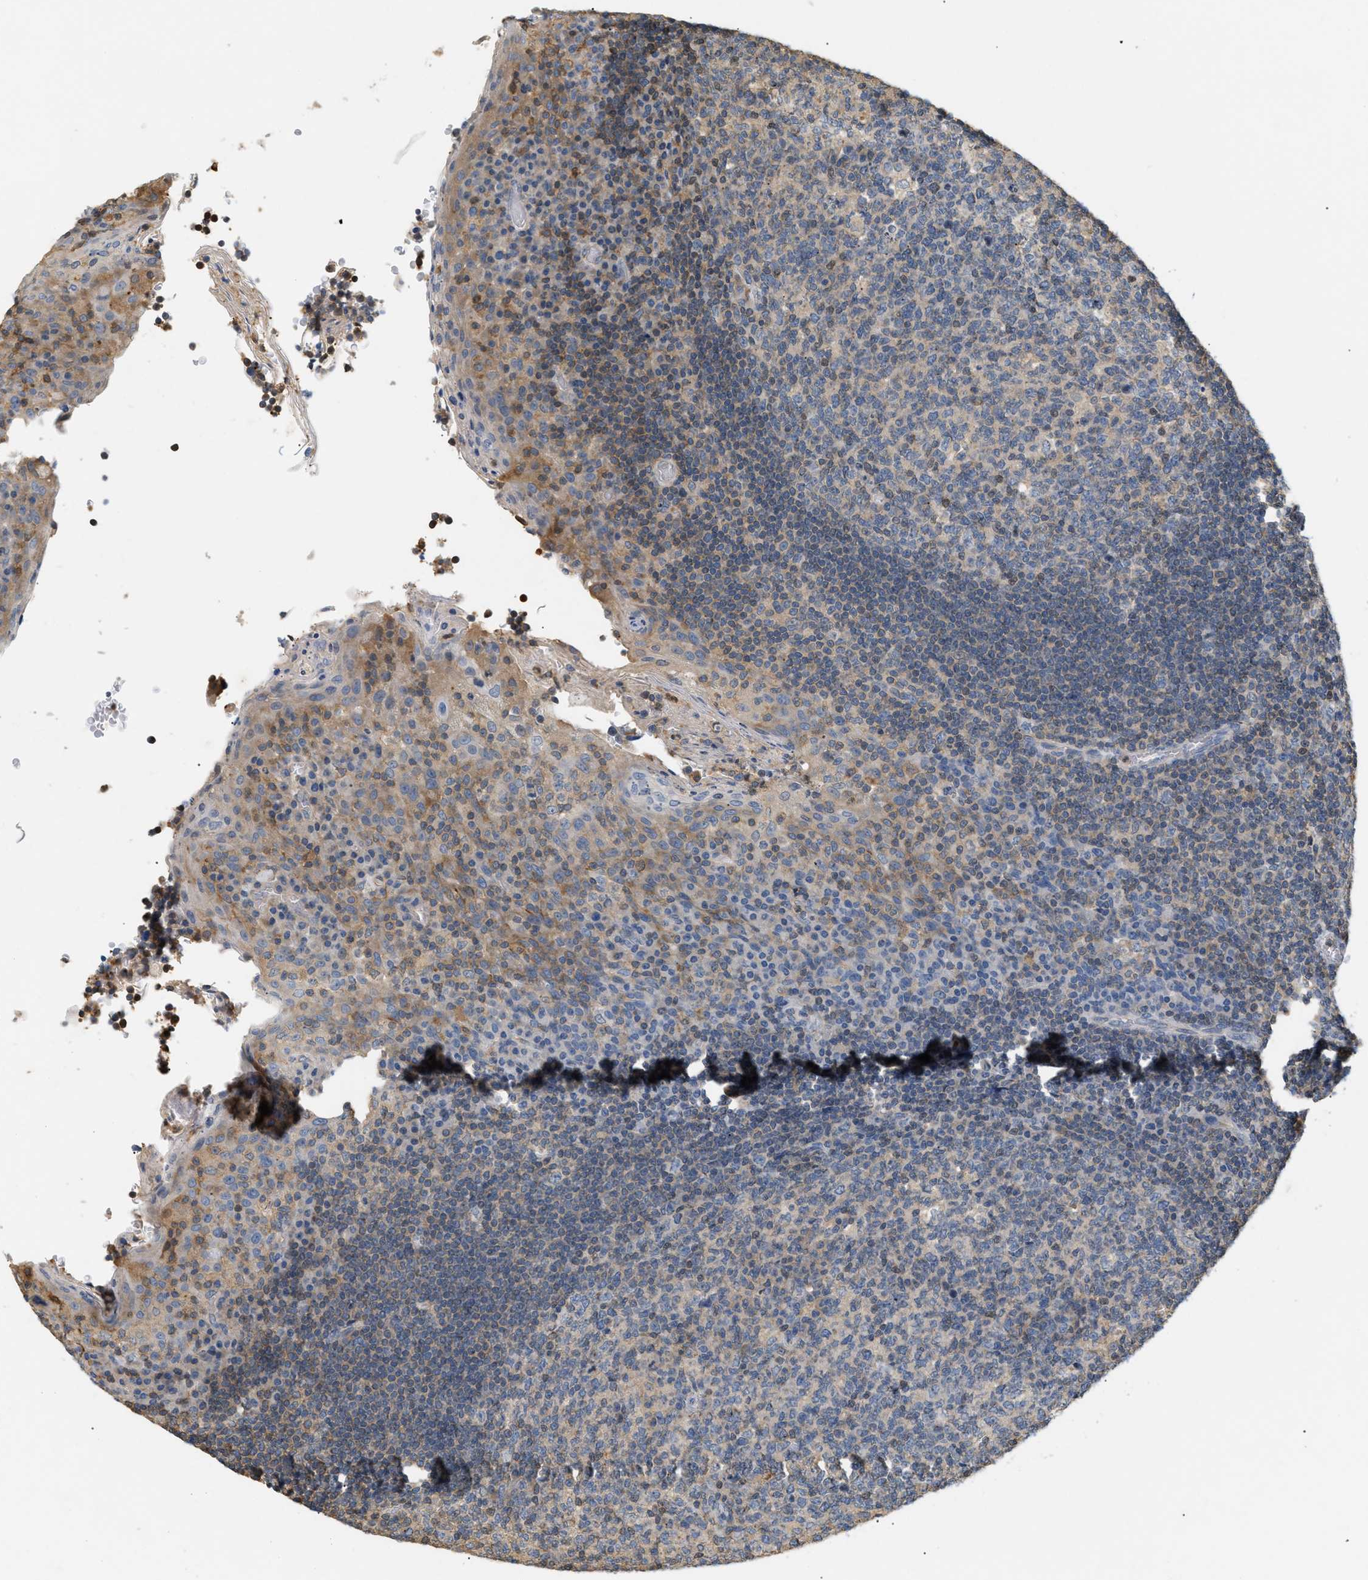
{"staining": {"intensity": "weak", "quantity": "25%-75%", "location": "cytoplasmic/membranous"}, "tissue": "tonsil", "cell_type": "Germinal center cells", "image_type": "normal", "snomed": [{"axis": "morphology", "description": "Normal tissue, NOS"}, {"axis": "topography", "description": "Tonsil"}], "caption": "This histopathology image displays immunohistochemistry staining of normal tonsil, with low weak cytoplasmic/membranous staining in approximately 25%-75% of germinal center cells.", "gene": "FARS2", "patient": {"sex": "male", "age": 17}}